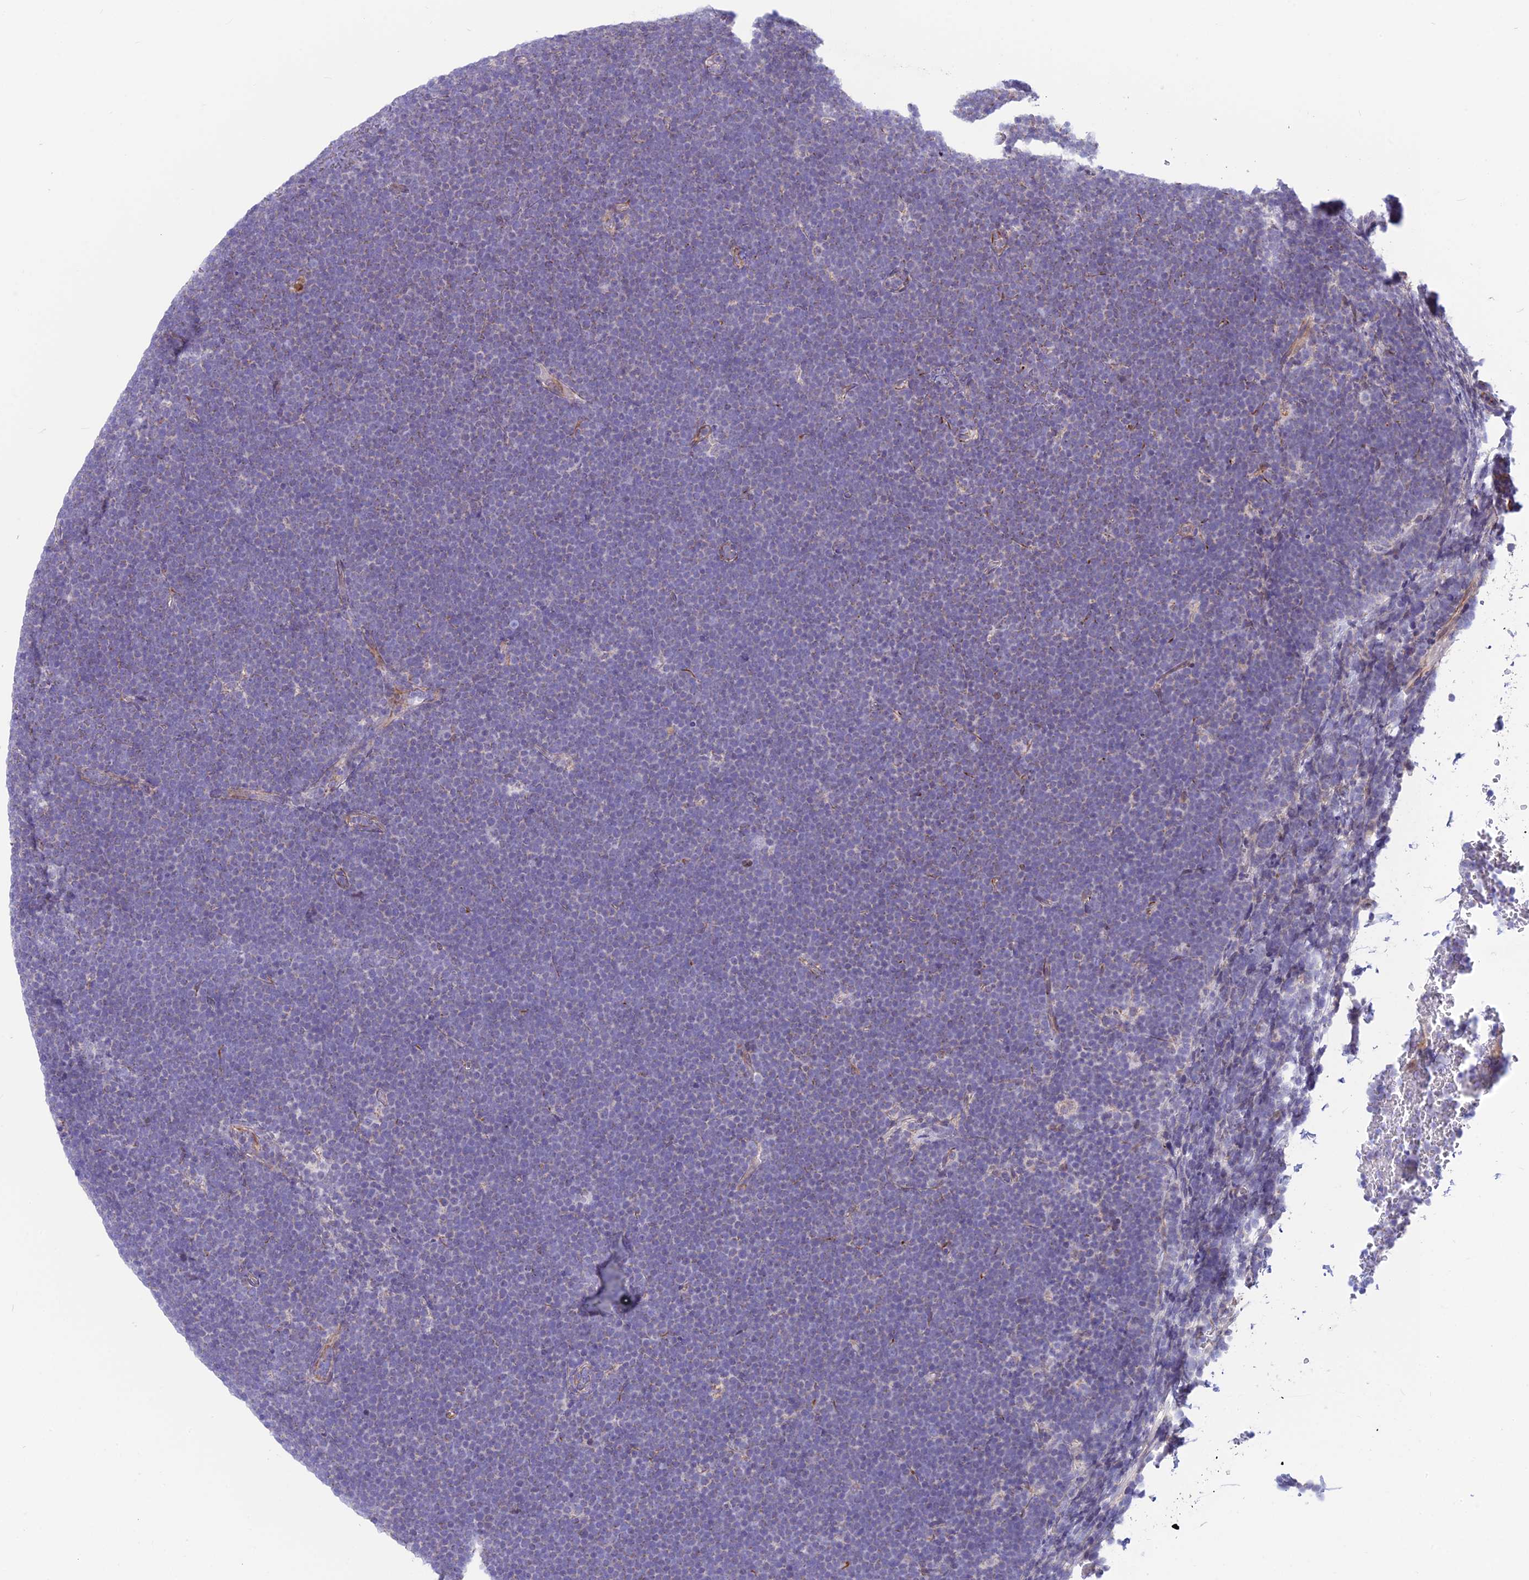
{"staining": {"intensity": "negative", "quantity": "none", "location": "none"}, "tissue": "lymphoma", "cell_type": "Tumor cells", "image_type": "cancer", "snomed": [{"axis": "morphology", "description": "Malignant lymphoma, non-Hodgkin's type, High grade"}, {"axis": "topography", "description": "Lymph node"}], "caption": "A high-resolution micrograph shows IHC staining of malignant lymphoma, non-Hodgkin's type (high-grade), which exhibits no significant expression in tumor cells.", "gene": "PLAC9", "patient": {"sex": "male", "age": 13}}